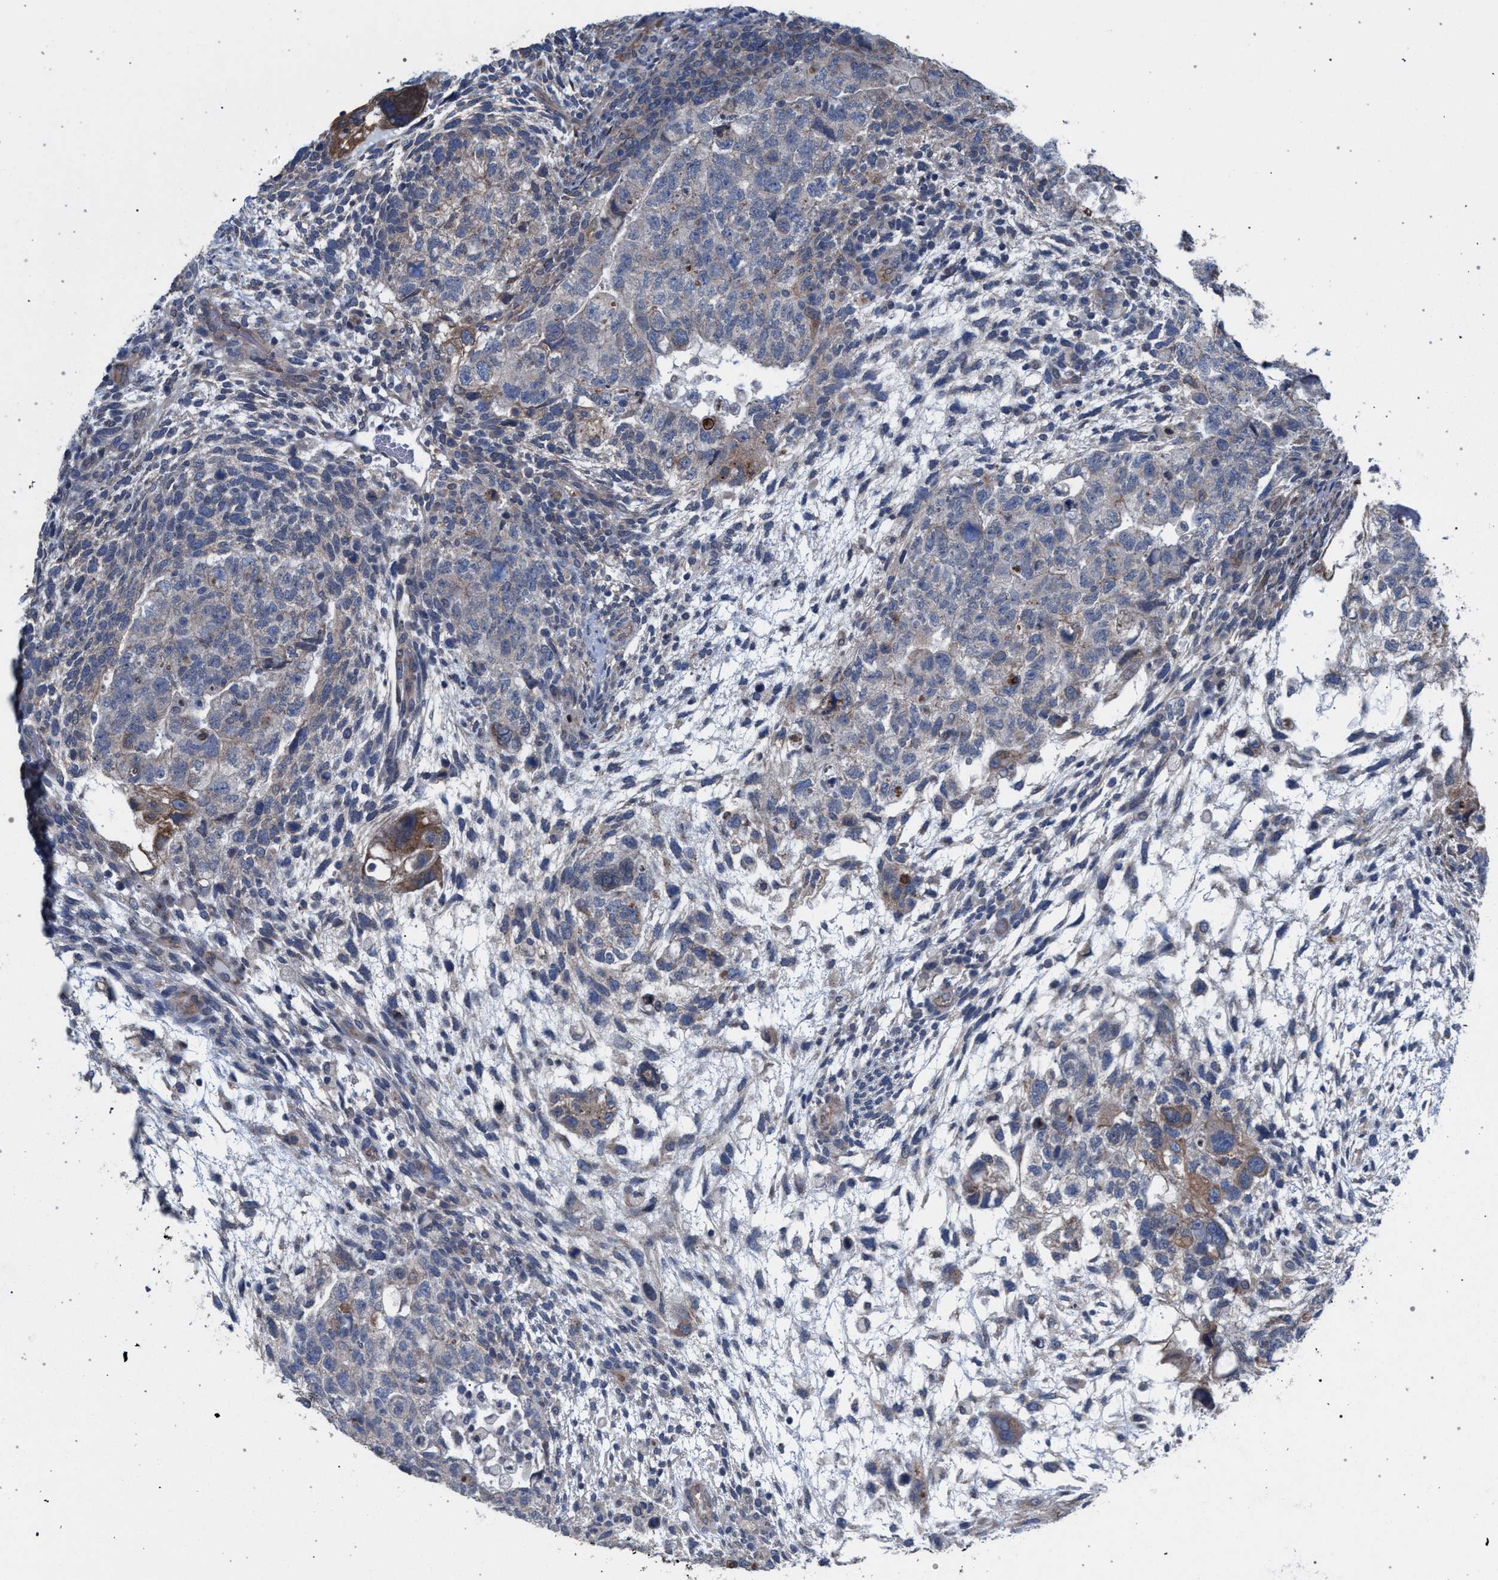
{"staining": {"intensity": "moderate", "quantity": "<25%", "location": "cytoplasmic/membranous"}, "tissue": "testis cancer", "cell_type": "Tumor cells", "image_type": "cancer", "snomed": [{"axis": "morphology", "description": "Carcinoma, Embryonal, NOS"}, {"axis": "topography", "description": "Testis"}], "caption": "There is low levels of moderate cytoplasmic/membranous staining in tumor cells of embryonal carcinoma (testis), as demonstrated by immunohistochemical staining (brown color).", "gene": "ARPC5L", "patient": {"sex": "male", "age": 36}}